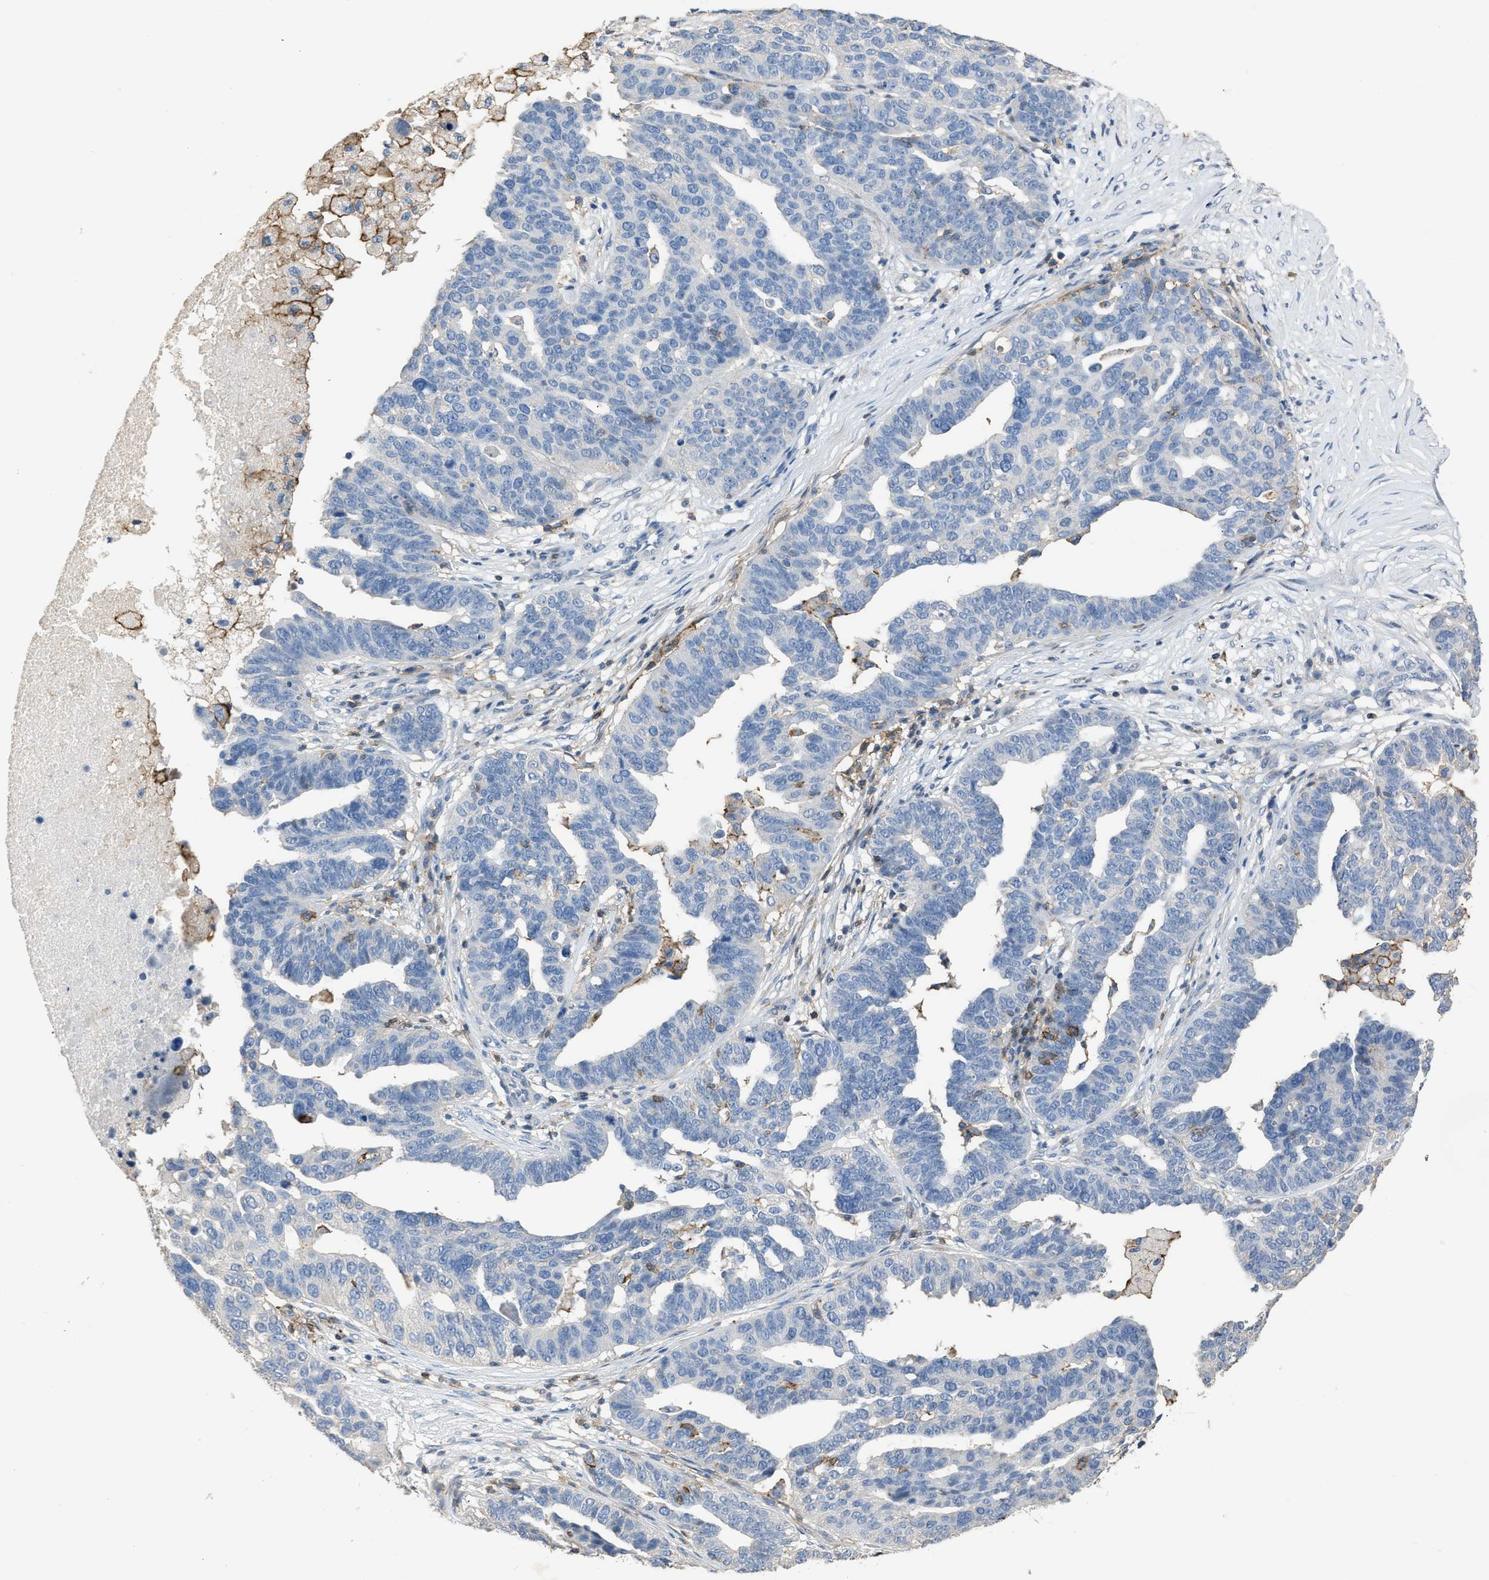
{"staining": {"intensity": "negative", "quantity": "none", "location": "none"}, "tissue": "ovarian cancer", "cell_type": "Tumor cells", "image_type": "cancer", "snomed": [{"axis": "morphology", "description": "Cystadenocarcinoma, serous, NOS"}, {"axis": "topography", "description": "Ovary"}], "caption": "This is an immunohistochemistry photomicrograph of human ovarian cancer. There is no staining in tumor cells.", "gene": "OR51E1", "patient": {"sex": "female", "age": 59}}